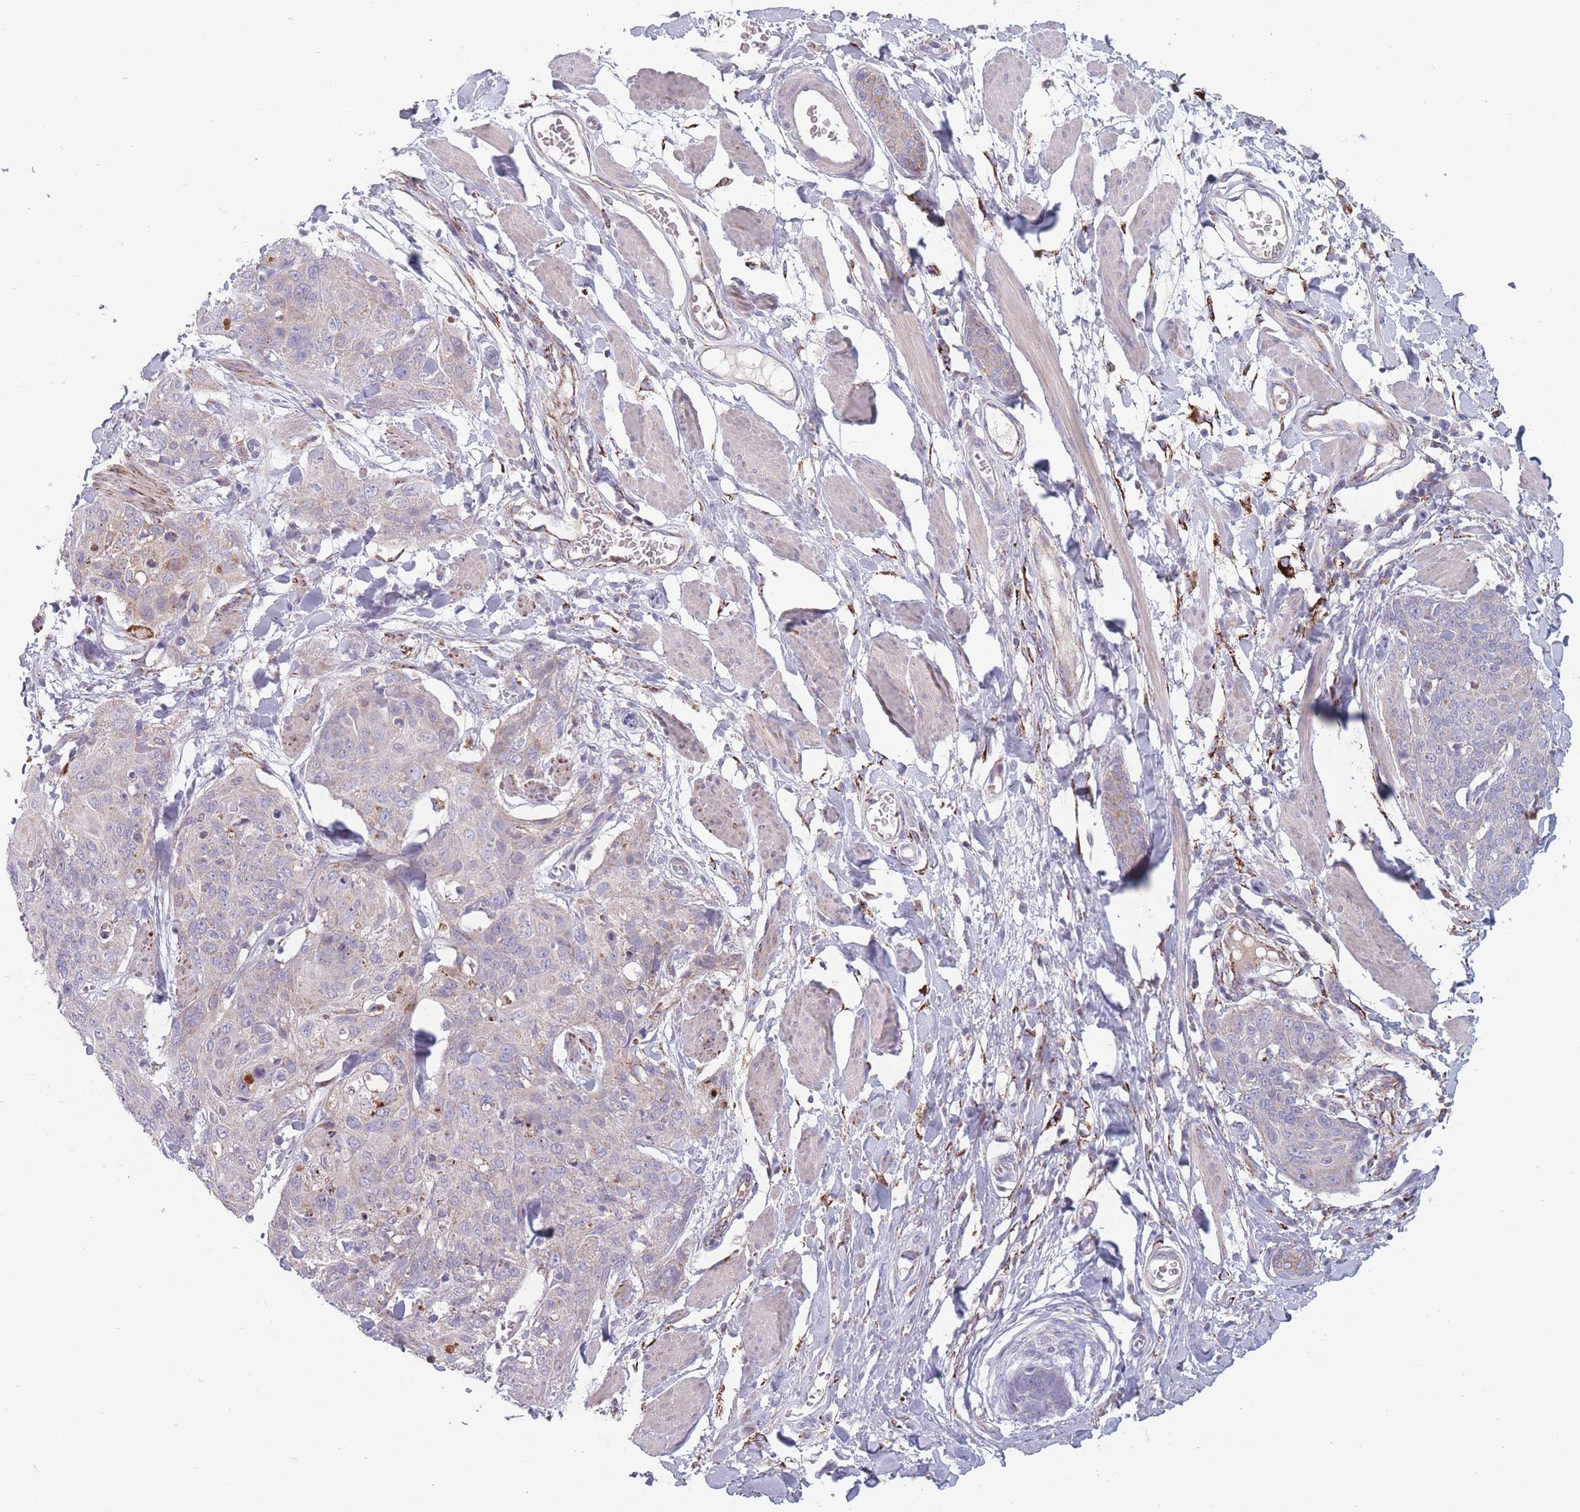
{"staining": {"intensity": "weak", "quantity": "25%-75%", "location": "cytoplasmic/membranous"}, "tissue": "skin cancer", "cell_type": "Tumor cells", "image_type": "cancer", "snomed": [{"axis": "morphology", "description": "Squamous cell carcinoma, NOS"}, {"axis": "topography", "description": "Skin"}, {"axis": "topography", "description": "Vulva"}], "caption": "A low amount of weak cytoplasmic/membranous expression is identified in approximately 25%-75% of tumor cells in skin squamous cell carcinoma tissue.", "gene": "PEX11B", "patient": {"sex": "female", "age": 85}}